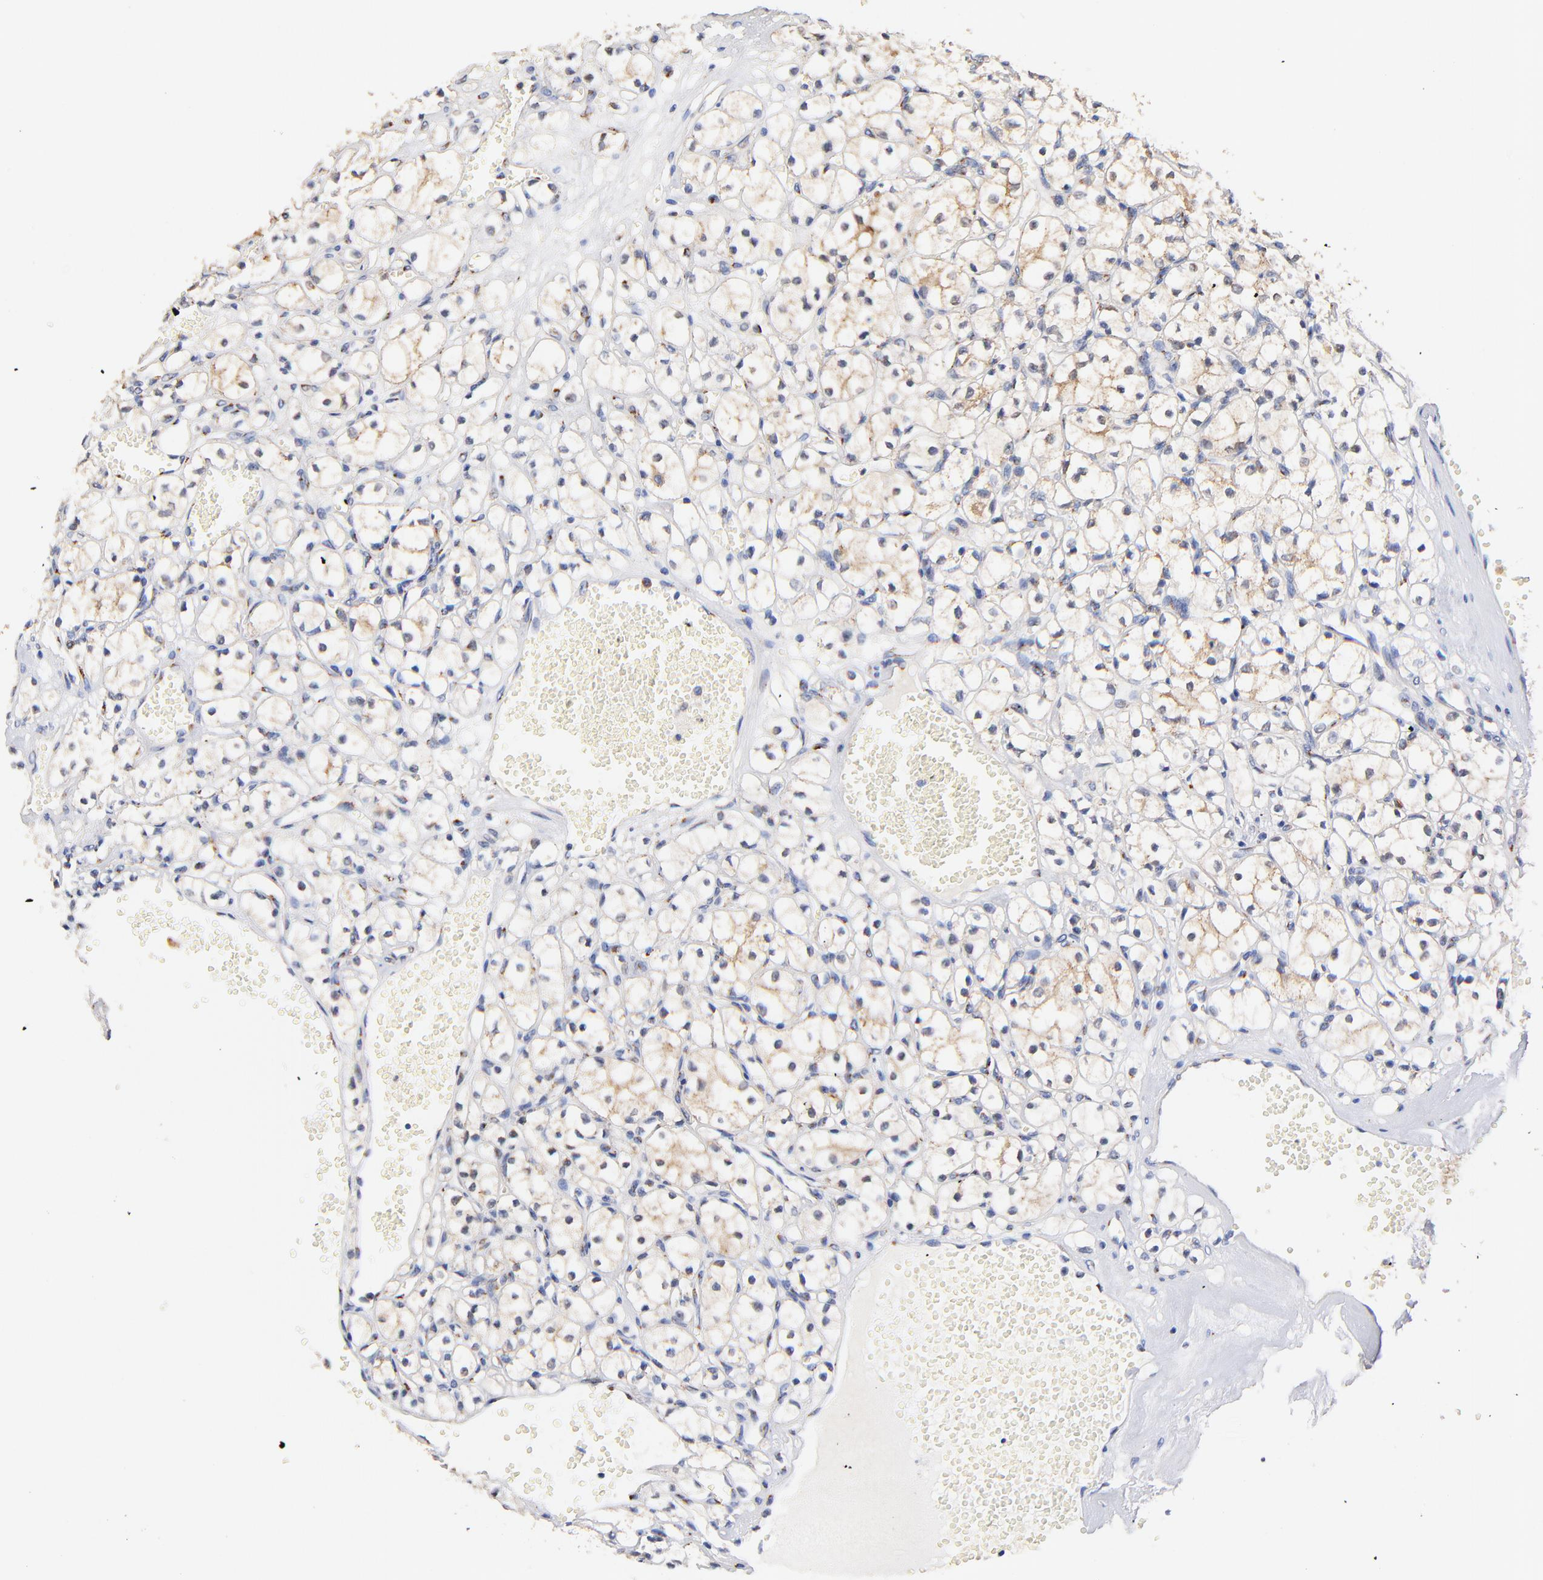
{"staining": {"intensity": "negative", "quantity": "none", "location": "none"}, "tissue": "renal cancer", "cell_type": "Tumor cells", "image_type": "cancer", "snomed": [{"axis": "morphology", "description": "Adenocarcinoma, NOS"}, {"axis": "topography", "description": "Kidney"}], "caption": "Immunohistochemical staining of renal cancer (adenocarcinoma) shows no significant staining in tumor cells.", "gene": "FMNL3", "patient": {"sex": "male", "age": 61}}